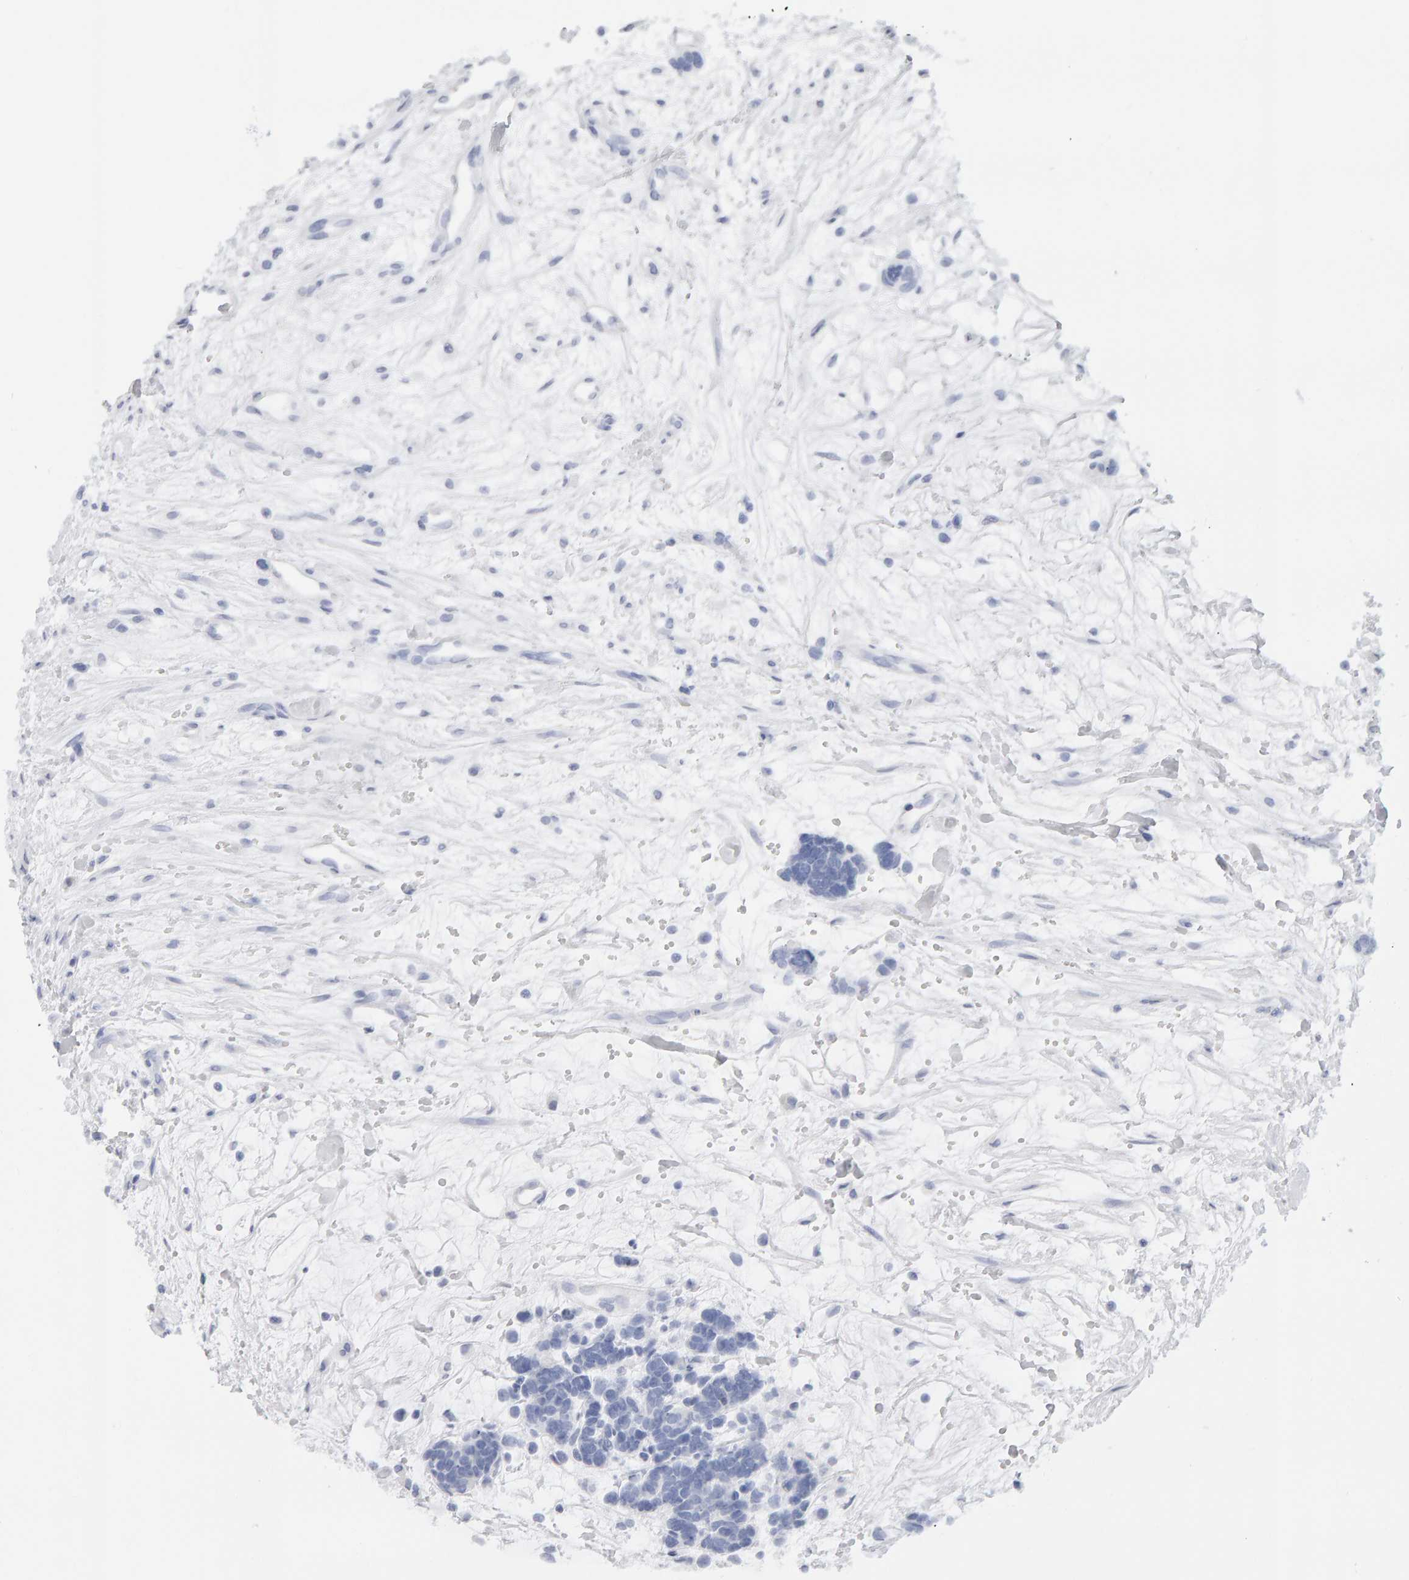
{"staining": {"intensity": "negative", "quantity": "none", "location": "none"}, "tissue": "carcinoid", "cell_type": "Tumor cells", "image_type": "cancer", "snomed": [{"axis": "morphology", "description": "Carcinoma, NOS"}, {"axis": "morphology", "description": "Carcinoid, malignant, NOS"}, {"axis": "topography", "description": "Urinary bladder"}], "caption": "Tumor cells show no significant protein staining in carcinoma.", "gene": "METRNL", "patient": {"sex": "male", "age": 57}}